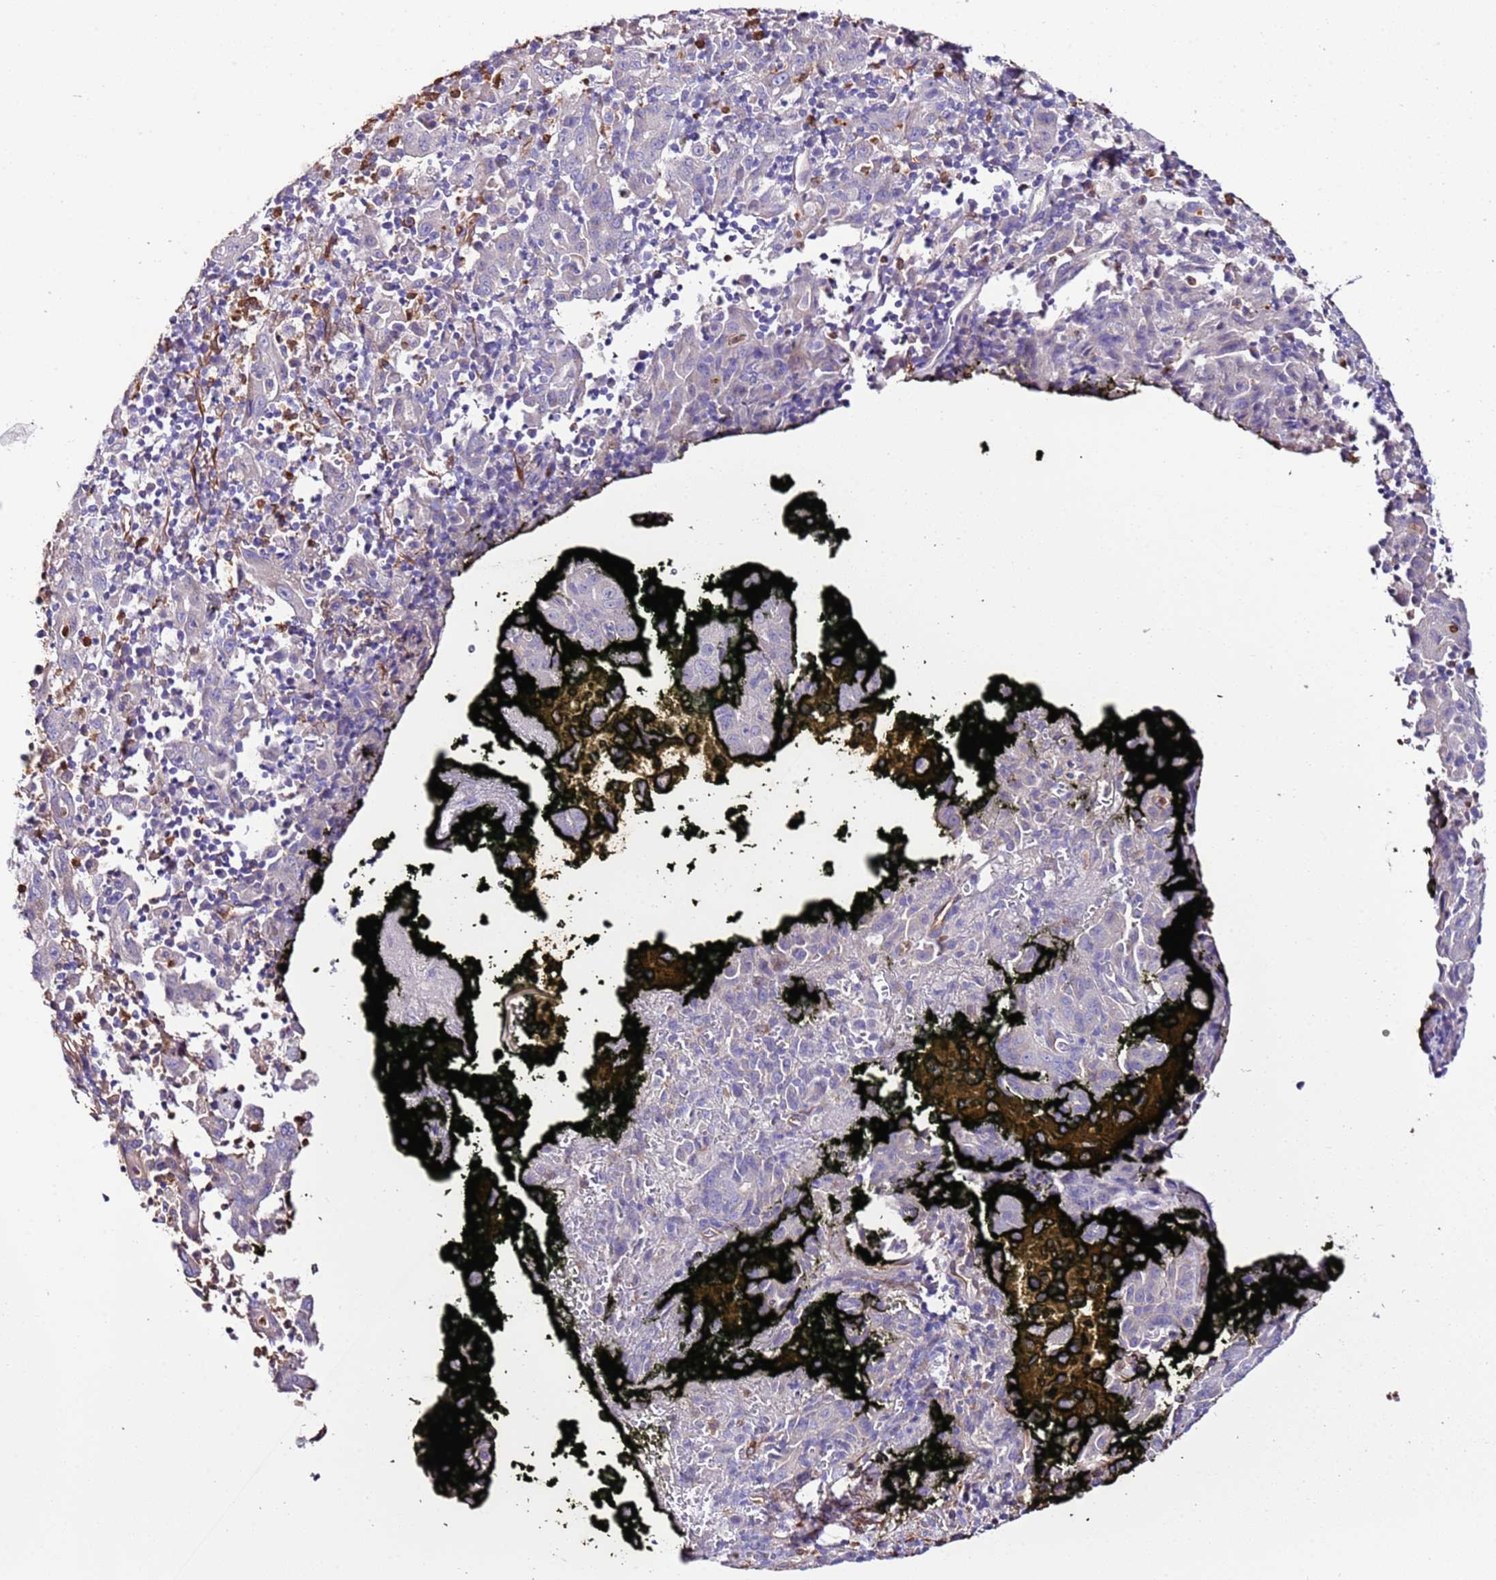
{"staining": {"intensity": "negative", "quantity": "none", "location": "none"}, "tissue": "pancreatic cancer", "cell_type": "Tumor cells", "image_type": "cancer", "snomed": [{"axis": "morphology", "description": "Adenocarcinoma, NOS"}, {"axis": "topography", "description": "Pancreas"}], "caption": "An IHC histopathology image of pancreatic adenocarcinoma is shown. There is no staining in tumor cells of pancreatic adenocarcinoma. (Brightfield microscopy of DAB (3,3'-diaminobenzidine) immunohistochemistry (IHC) at high magnification).", "gene": "FAM174C", "patient": {"sex": "male", "age": 63}}